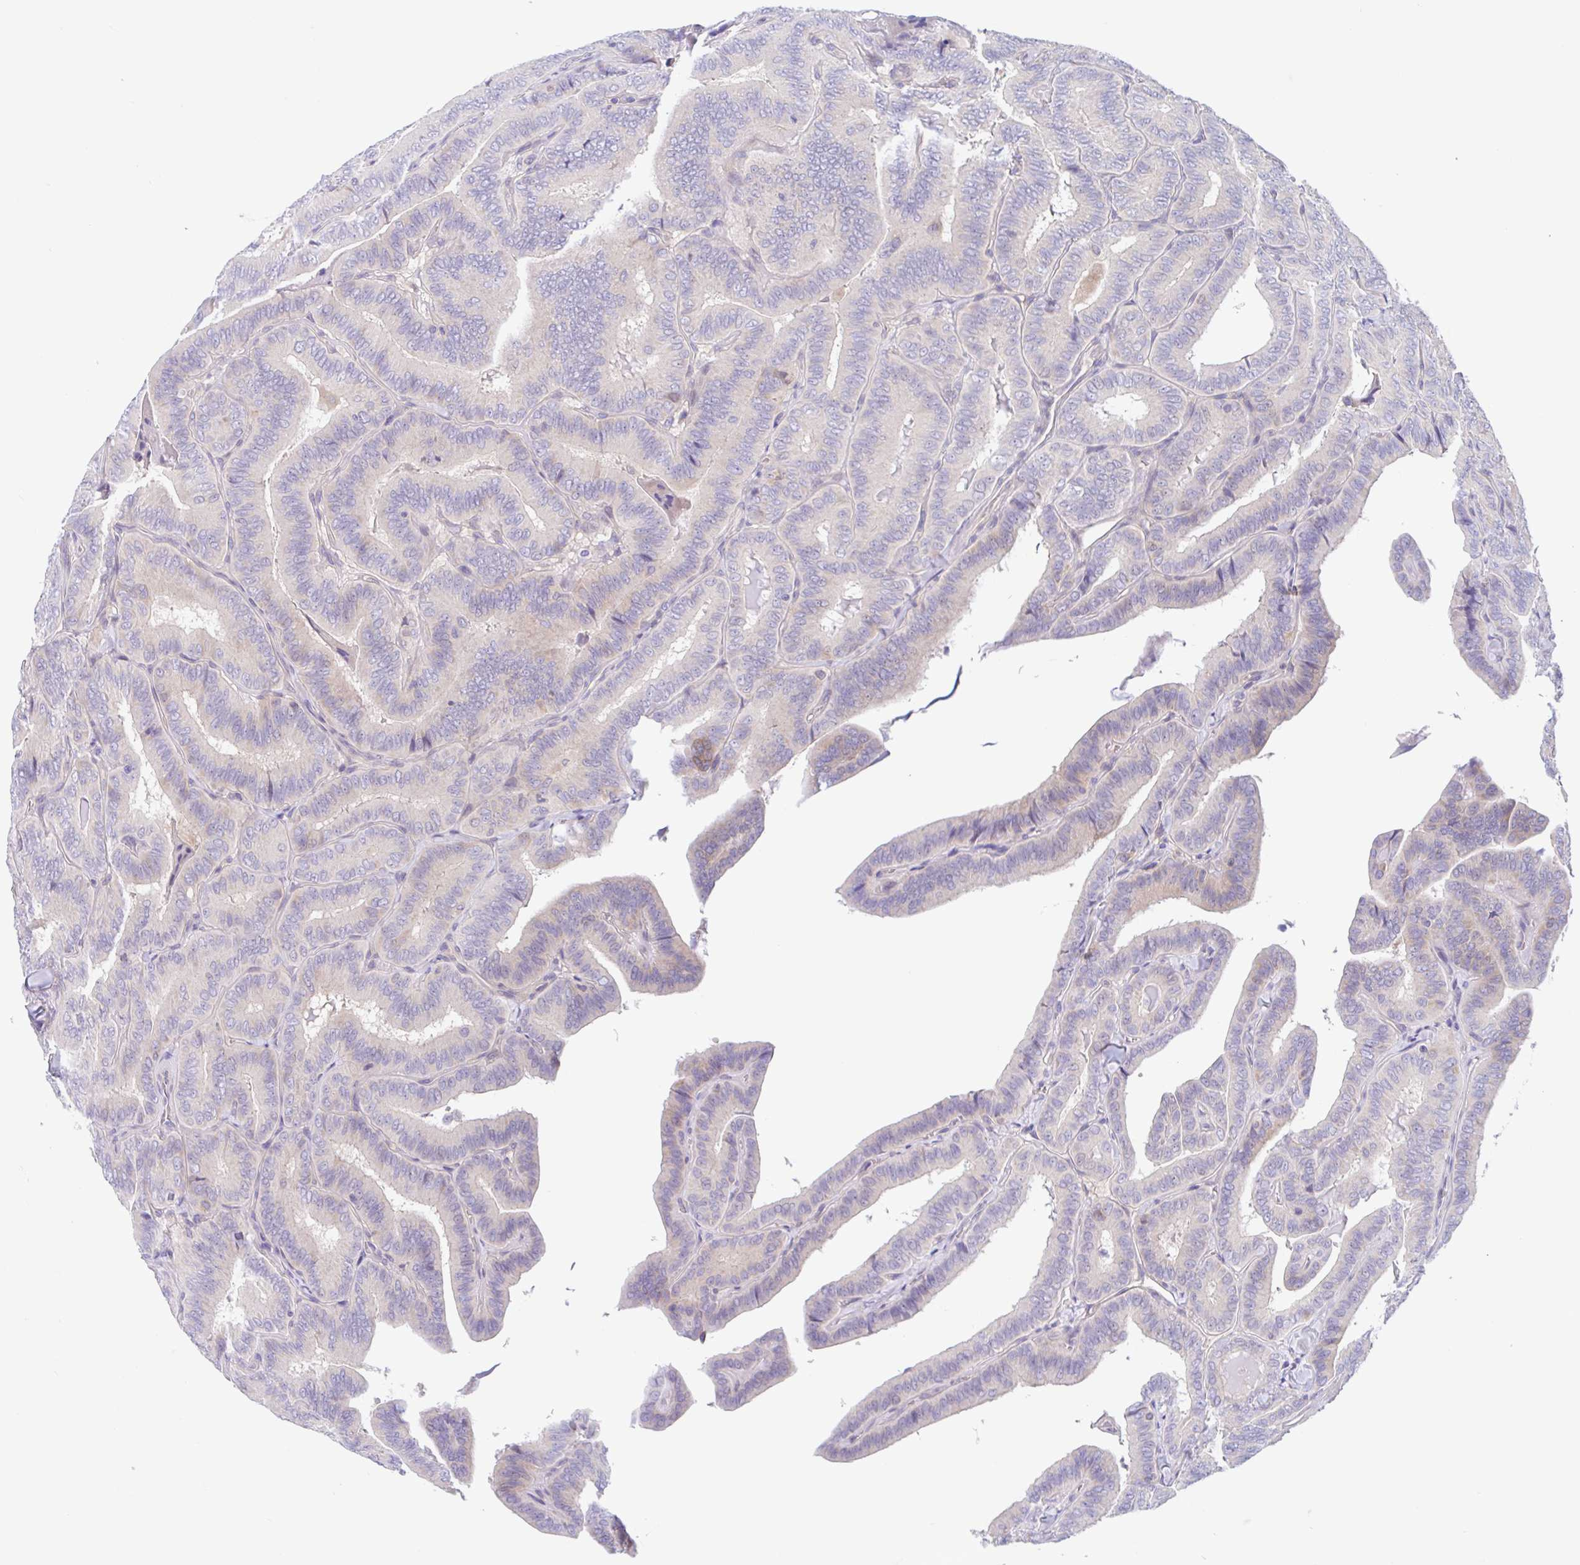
{"staining": {"intensity": "negative", "quantity": "none", "location": "none"}, "tissue": "thyroid cancer", "cell_type": "Tumor cells", "image_type": "cancer", "snomed": [{"axis": "morphology", "description": "Papillary adenocarcinoma, NOS"}, {"axis": "topography", "description": "Thyroid gland"}], "caption": "A micrograph of human thyroid papillary adenocarcinoma is negative for staining in tumor cells. (IHC, brightfield microscopy, high magnification).", "gene": "TMEM86A", "patient": {"sex": "male", "age": 61}}